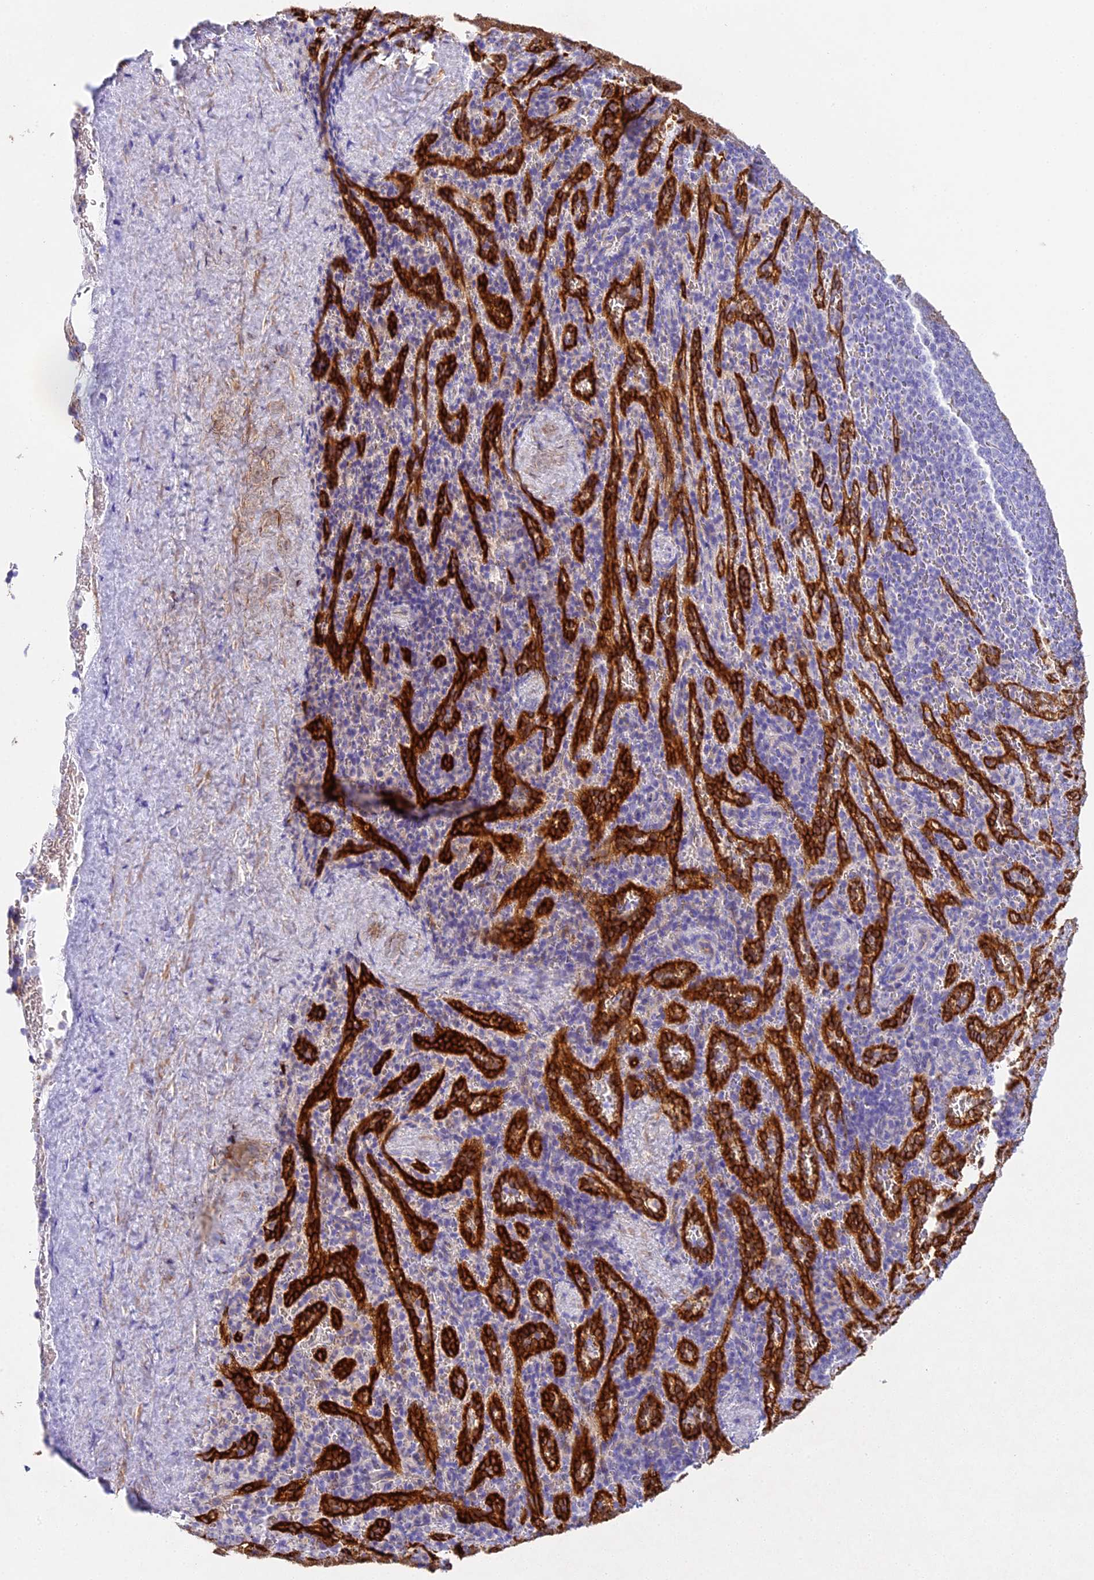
{"staining": {"intensity": "negative", "quantity": "none", "location": "none"}, "tissue": "spleen", "cell_type": "Cells in red pulp", "image_type": "normal", "snomed": [{"axis": "morphology", "description": "Normal tissue, NOS"}, {"axis": "topography", "description": "Spleen"}], "caption": "There is no significant expression in cells in red pulp of spleen.", "gene": "HOMER3", "patient": {"sex": "female", "age": 21}}